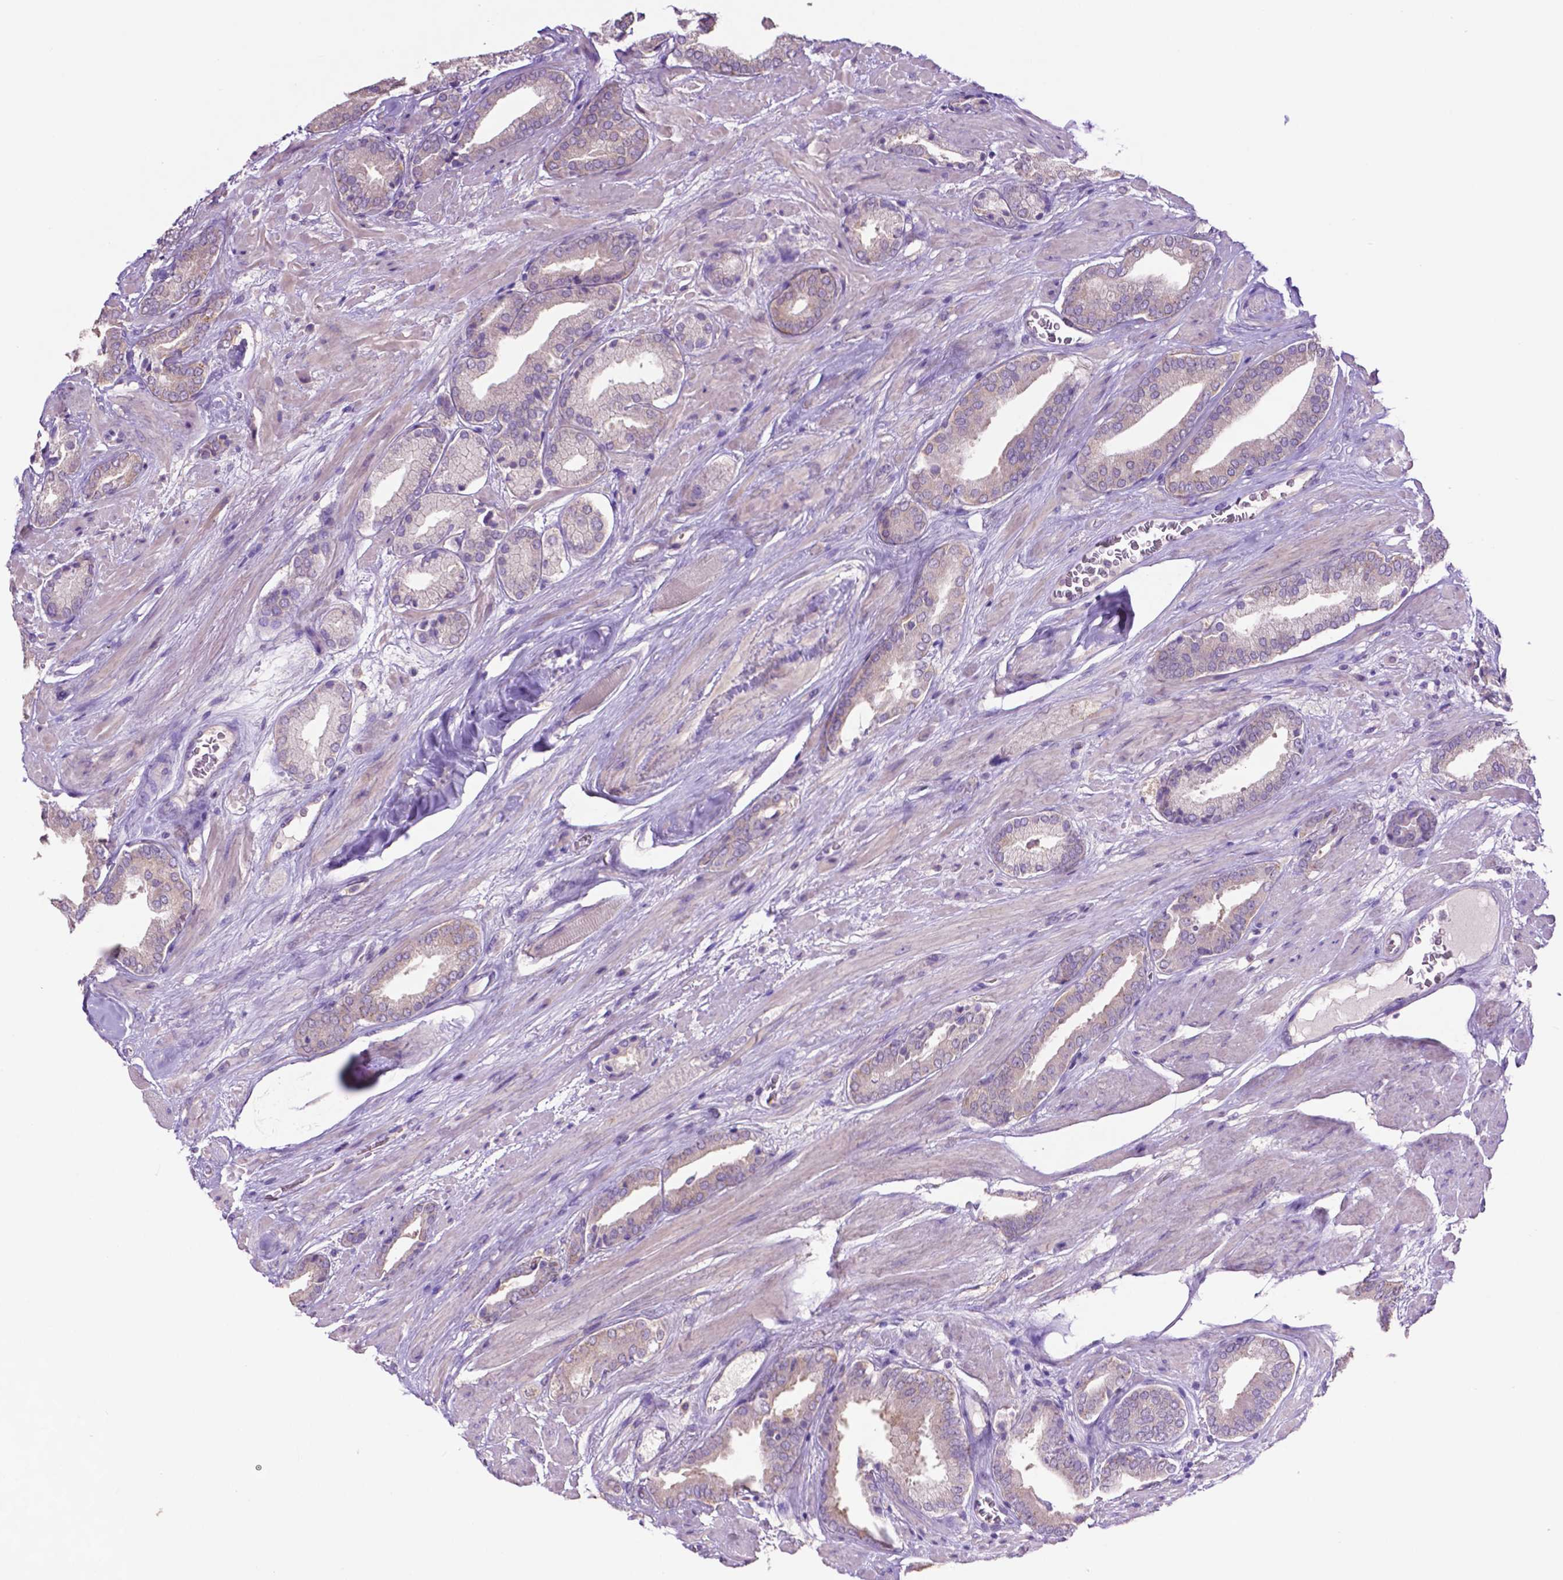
{"staining": {"intensity": "negative", "quantity": "none", "location": "none"}, "tissue": "prostate cancer", "cell_type": "Tumor cells", "image_type": "cancer", "snomed": [{"axis": "morphology", "description": "Adenocarcinoma, High grade"}, {"axis": "topography", "description": "Prostate"}], "caption": "The immunohistochemistry (IHC) photomicrograph has no significant positivity in tumor cells of high-grade adenocarcinoma (prostate) tissue.", "gene": "PRPS2", "patient": {"sex": "male", "age": 56}}